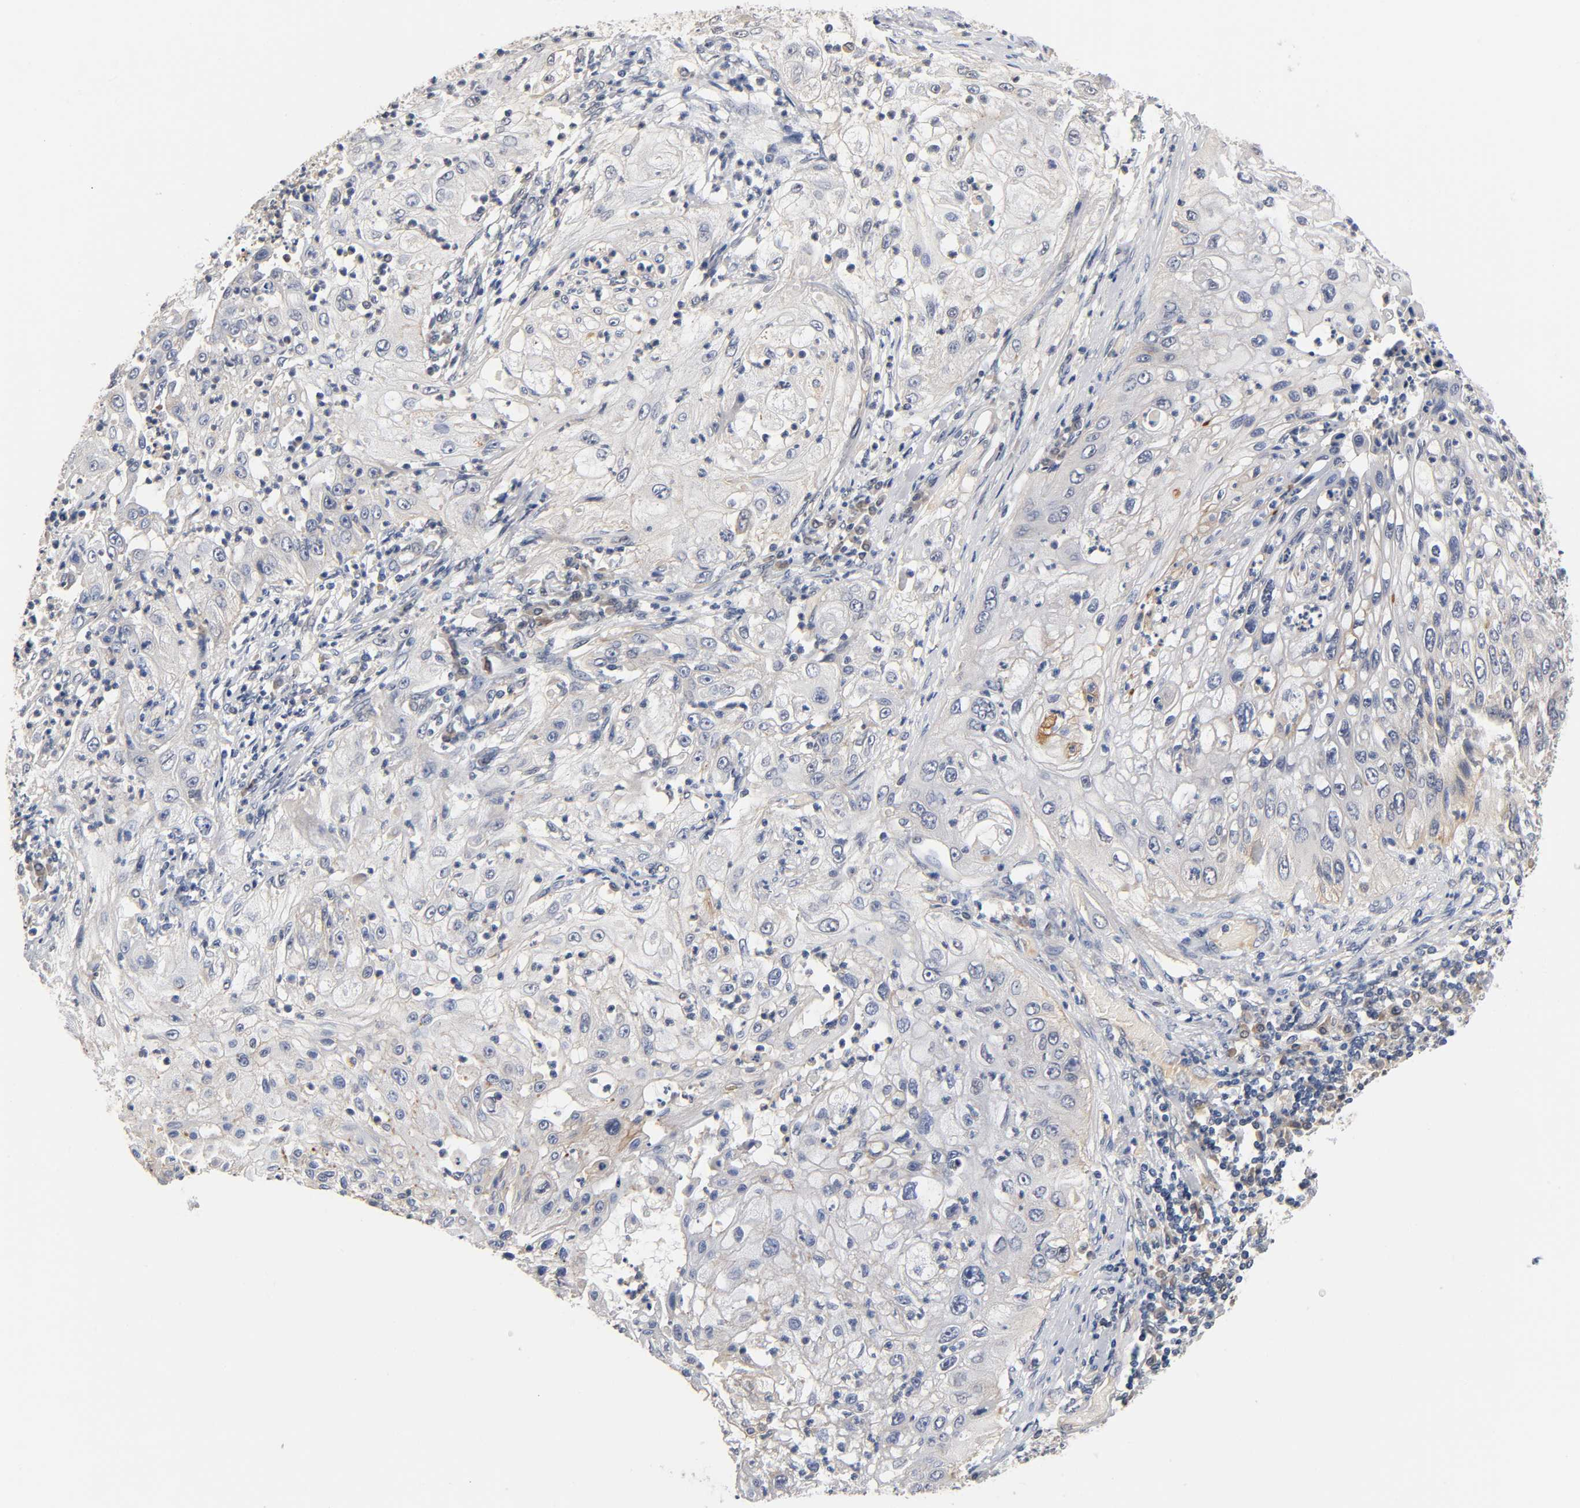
{"staining": {"intensity": "weak", "quantity": "<25%", "location": "cytoplasmic/membranous"}, "tissue": "lung cancer", "cell_type": "Tumor cells", "image_type": "cancer", "snomed": [{"axis": "morphology", "description": "Inflammation, NOS"}, {"axis": "morphology", "description": "Squamous cell carcinoma, NOS"}, {"axis": "topography", "description": "Lymph node"}, {"axis": "topography", "description": "Soft tissue"}, {"axis": "topography", "description": "Lung"}], "caption": "Tumor cells show no significant protein positivity in lung cancer (squamous cell carcinoma).", "gene": "PRKAB1", "patient": {"sex": "male", "age": 66}}